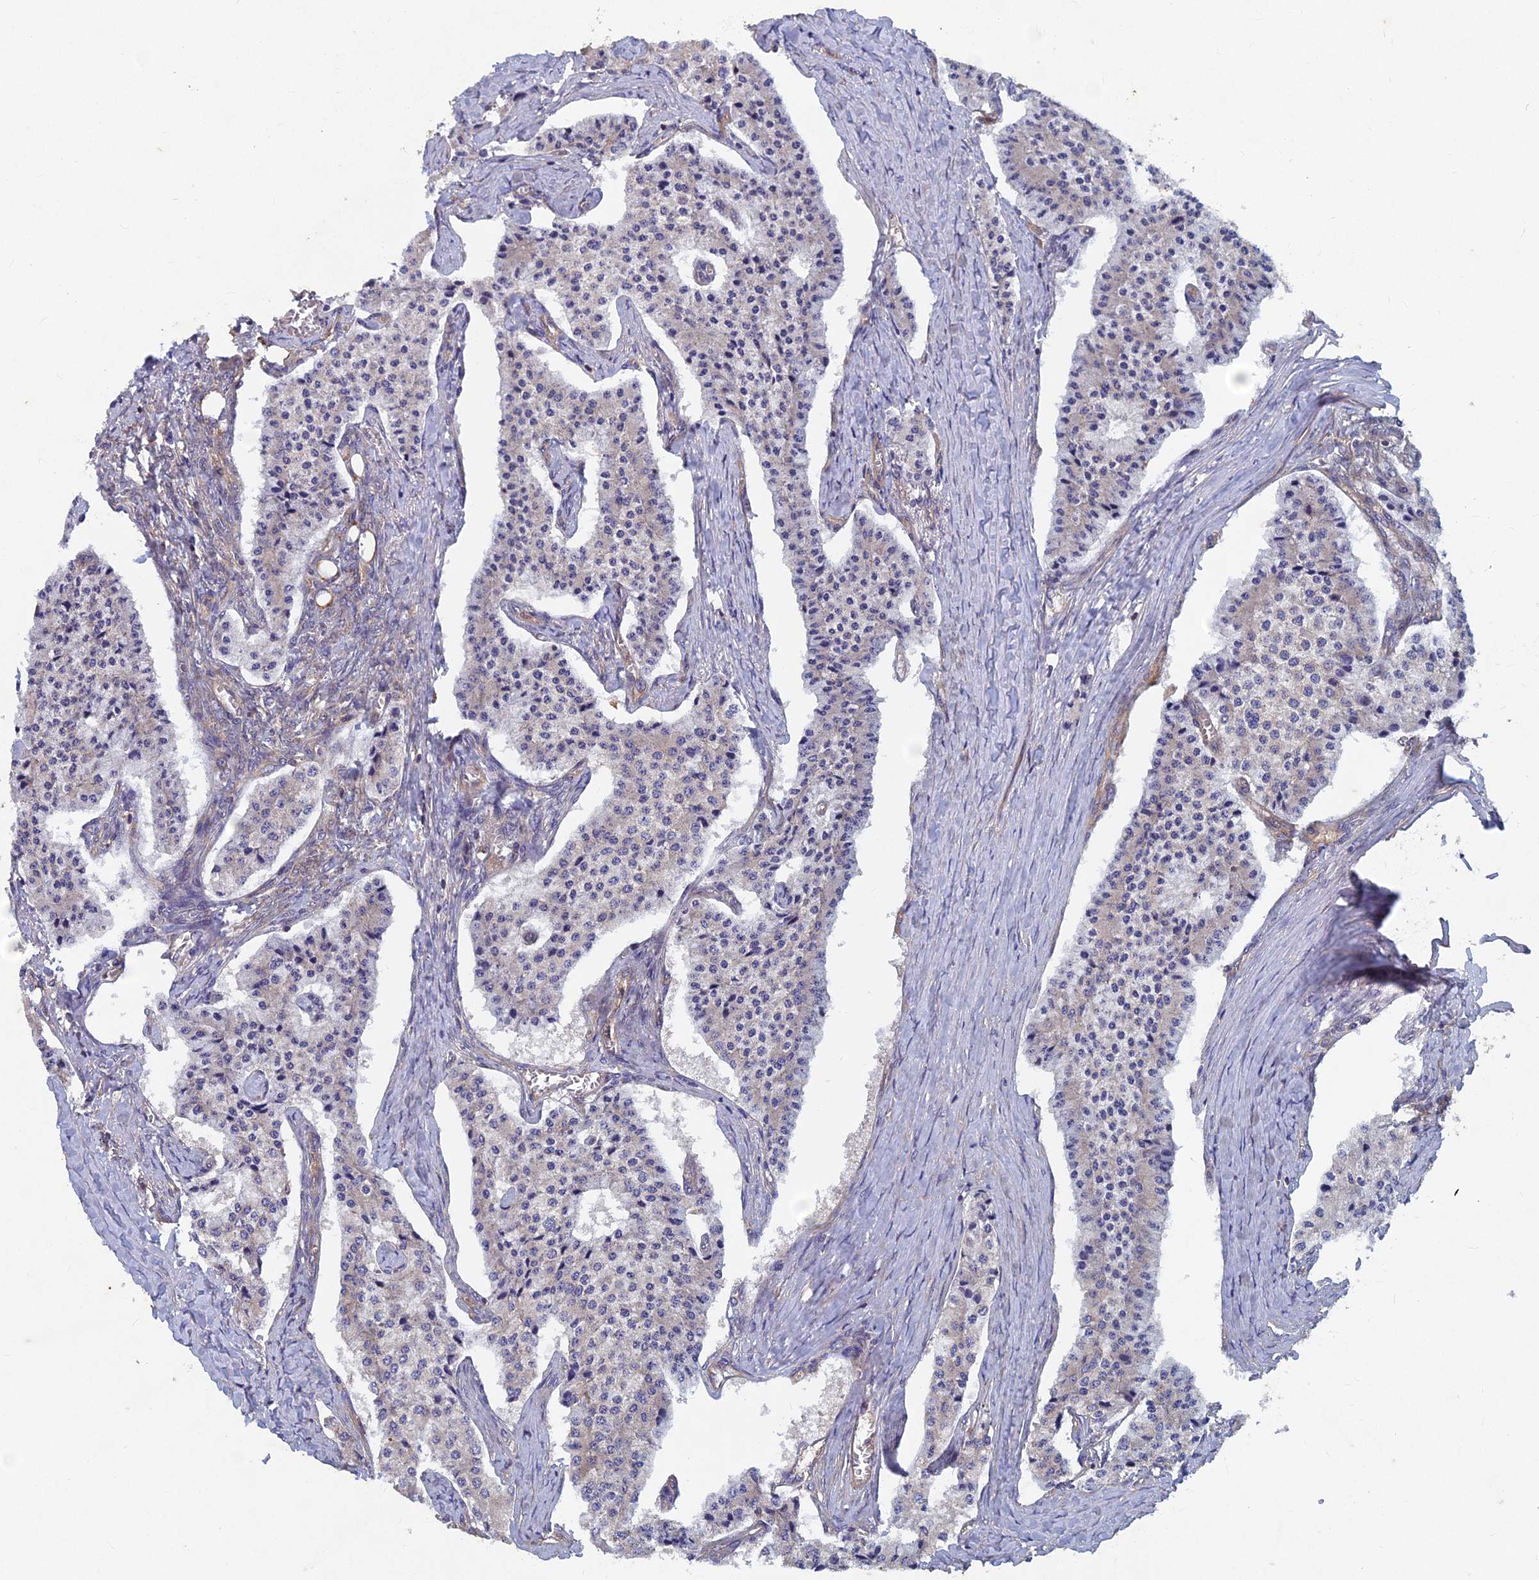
{"staining": {"intensity": "negative", "quantity": "none", "location": "none"}, "tissue": "carcinoid", "cell_type": "Tumor cells", "image_type": "cancer", "snomed": [{"axis": "morphology", "description": "Carcinoid, malignant, NOS"}, {"axis": "topography", "description": "Colon"}], "caption": "IHC of carcinoid (malignant) reveals no positivity in tumor cells.", "gene": "NCAPG", "patient": {"sex": "female", "age": 52}}